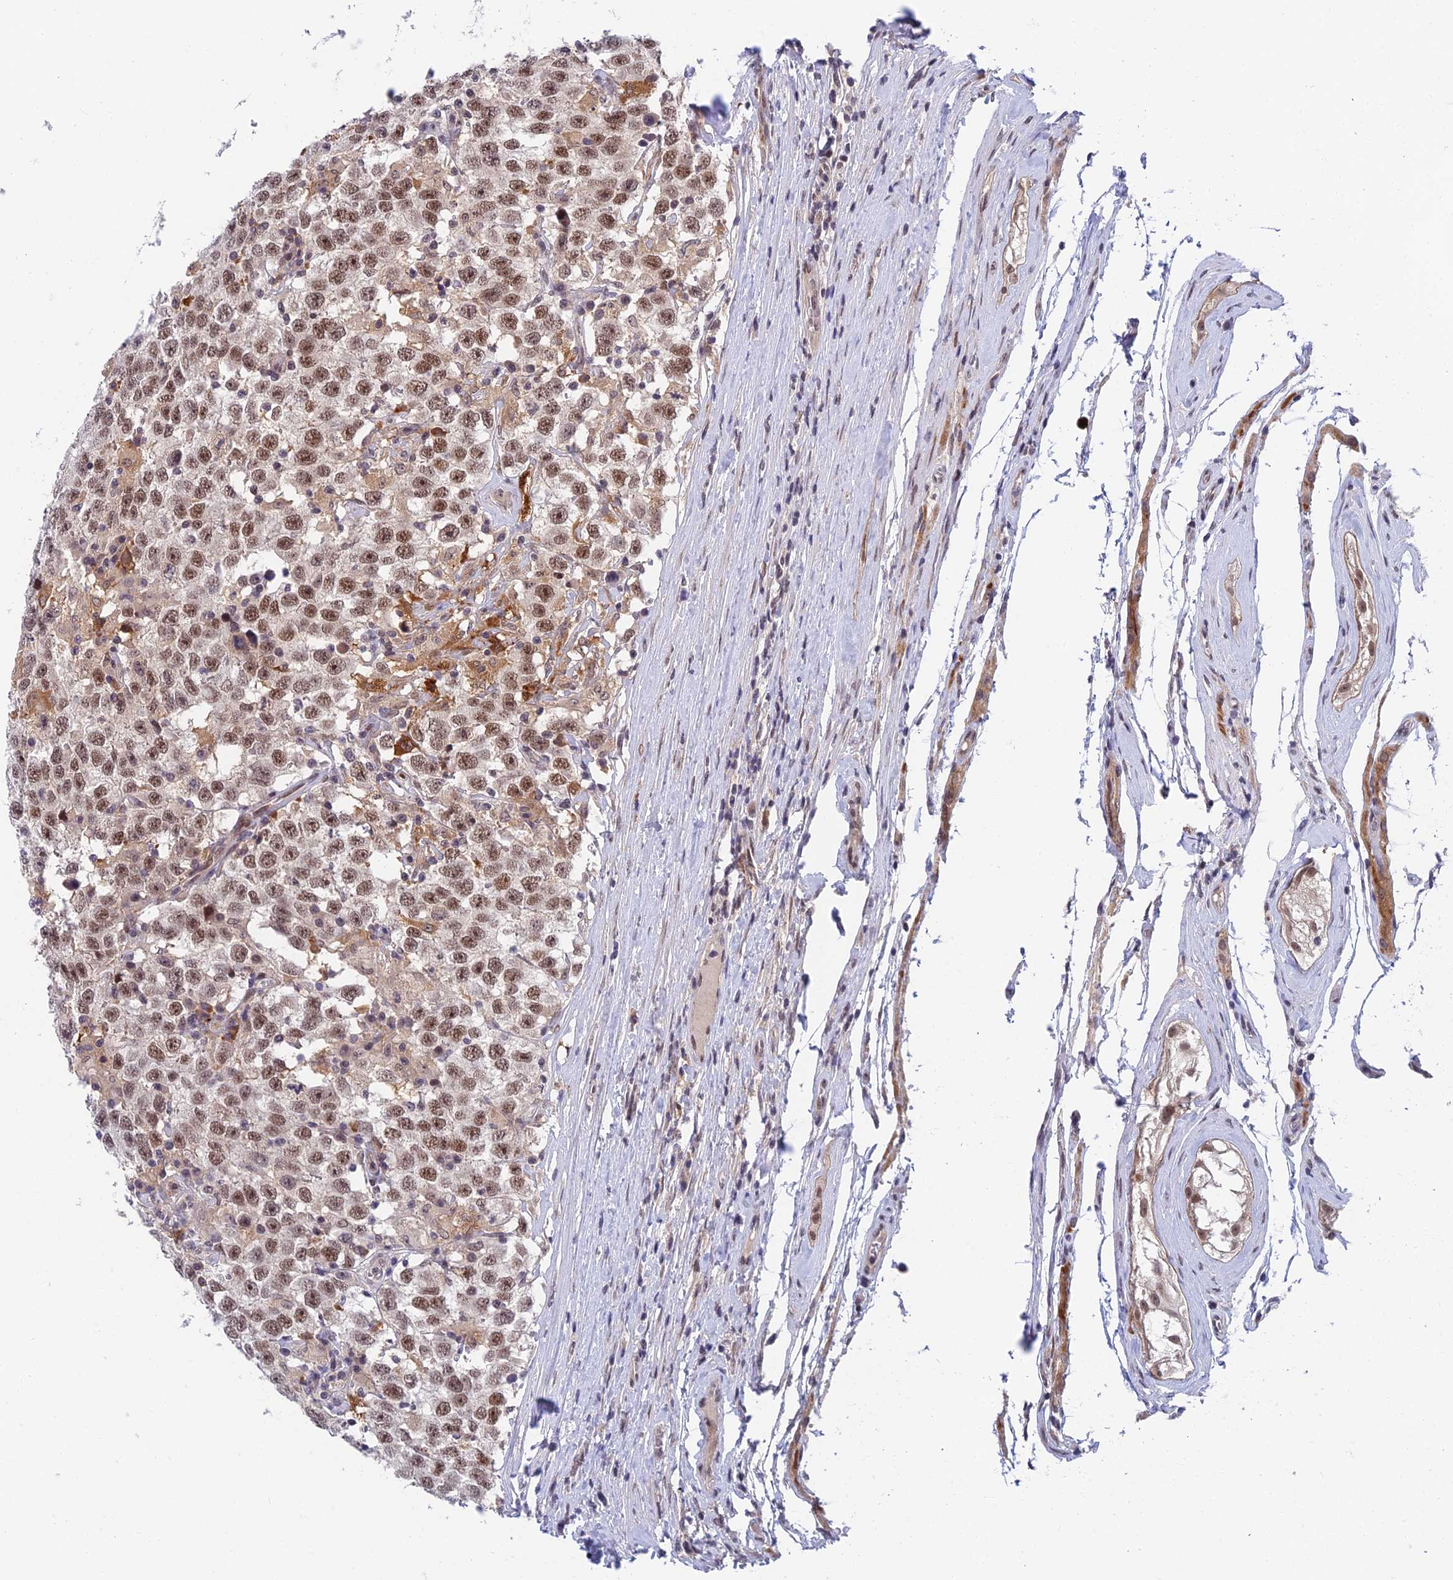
{"staining": {"intensity": "moderate", "quantity": ">75%", "location": "nuclear"}, "tissue": "testis cancer", "cell_type": "Tumor cells", "image_type": "cancer", "snomed": [{"axis": "morphology", "description": "Seminoma, NOS"}, {"axis": "topography", "description": "Testis"}], "caption": "Tumor cells reveal medium levels of moderate nuclear positivity in approximately >75% of cells in human testis cancer.", "gene": "NSMCE1", "patient": {"sex": "male", "age": 41}}